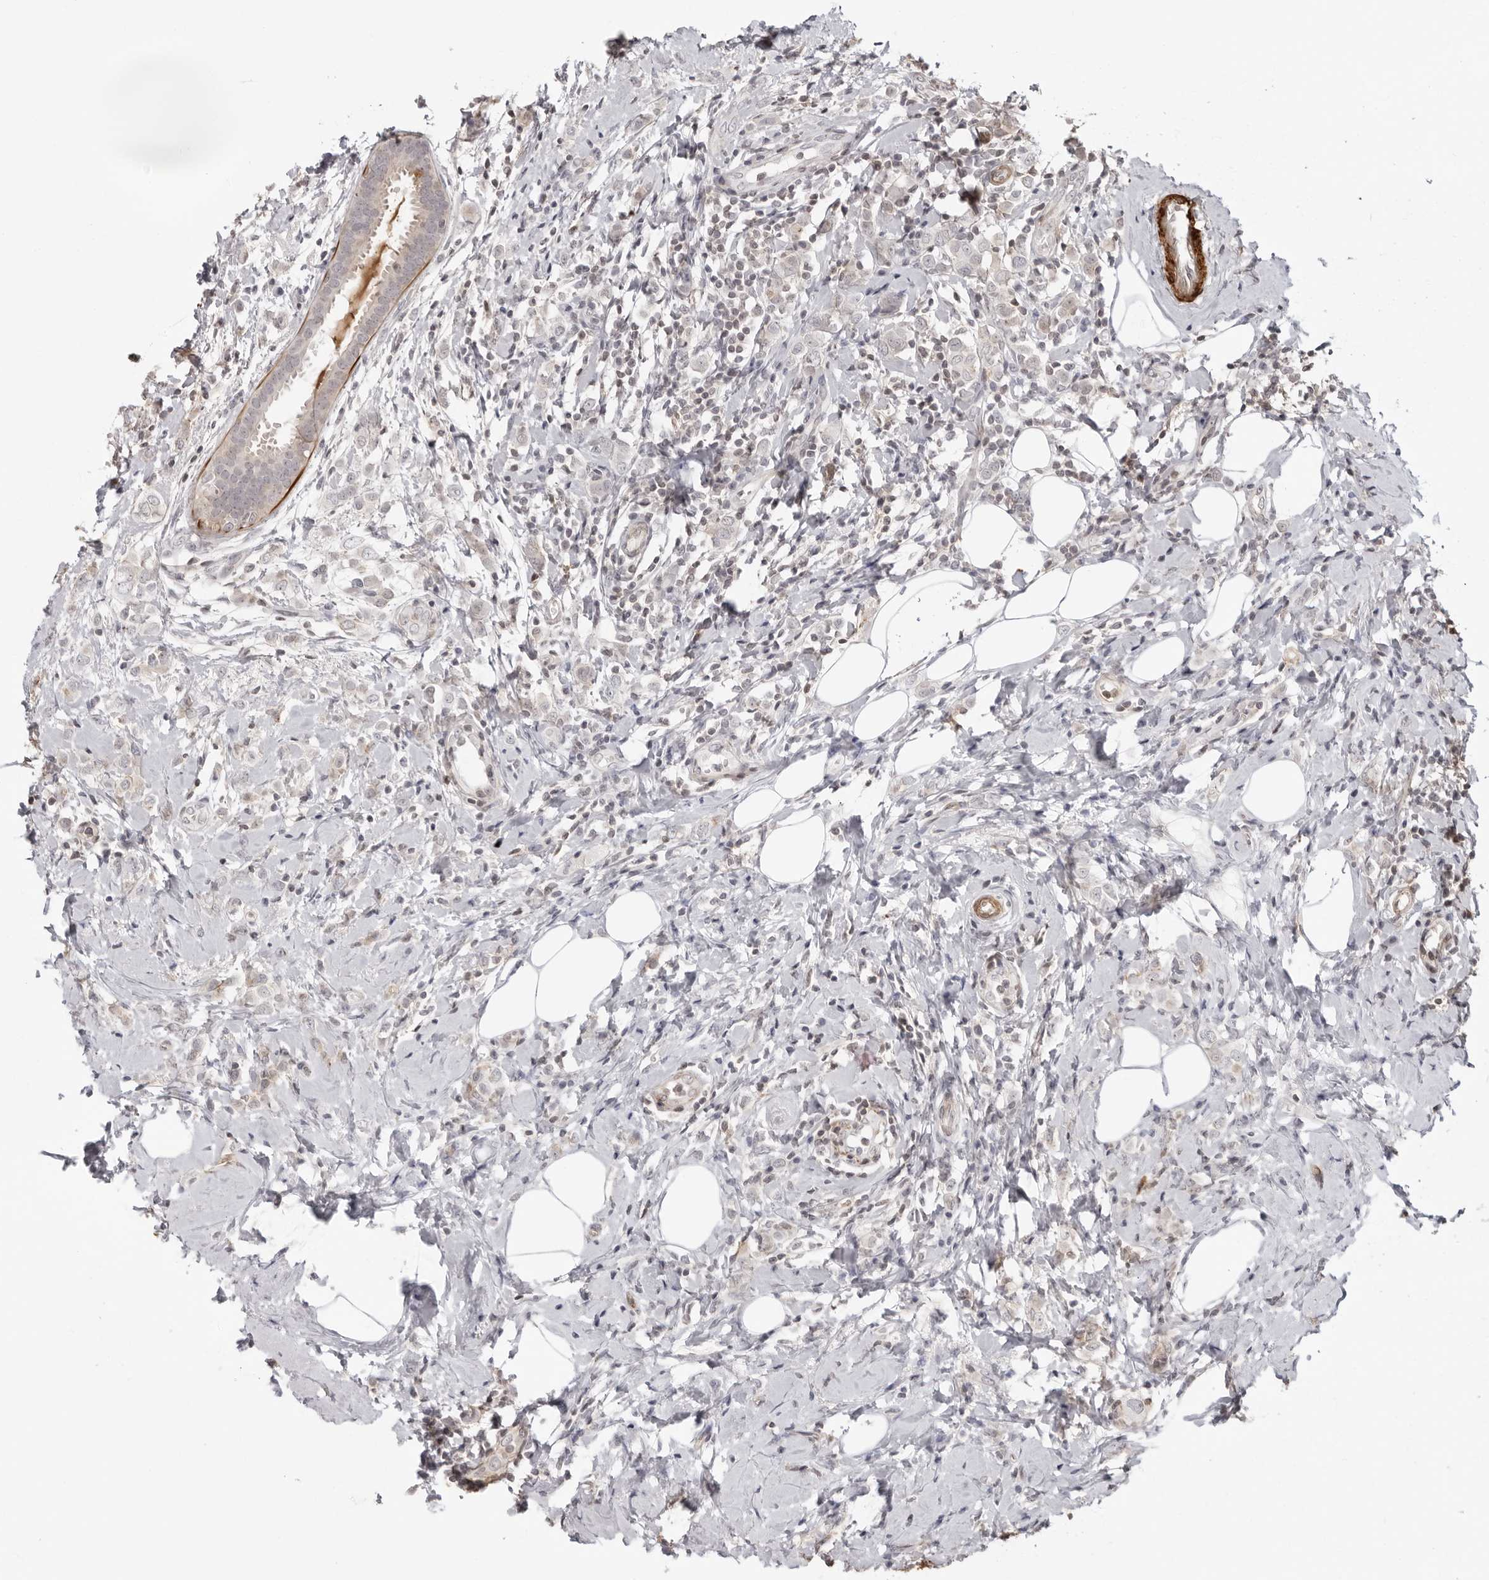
{"staining": {"intensity": "negative", "quantity": "none", "location": "none"}, "tissue": "breast cancer", "cell_type": "Tumor cells", "image_type": "cancer", "snomed": [{"axis": "morphology", "description": "Lobular carcinoma"}, {"axis": "topography", "description": "Breast"}], "caption": "The micrograph shows no staining of tumor cells in lobular carcinoma (breast).", "gene": "UNK", "patient": {"sex": "female", "age": 47}}